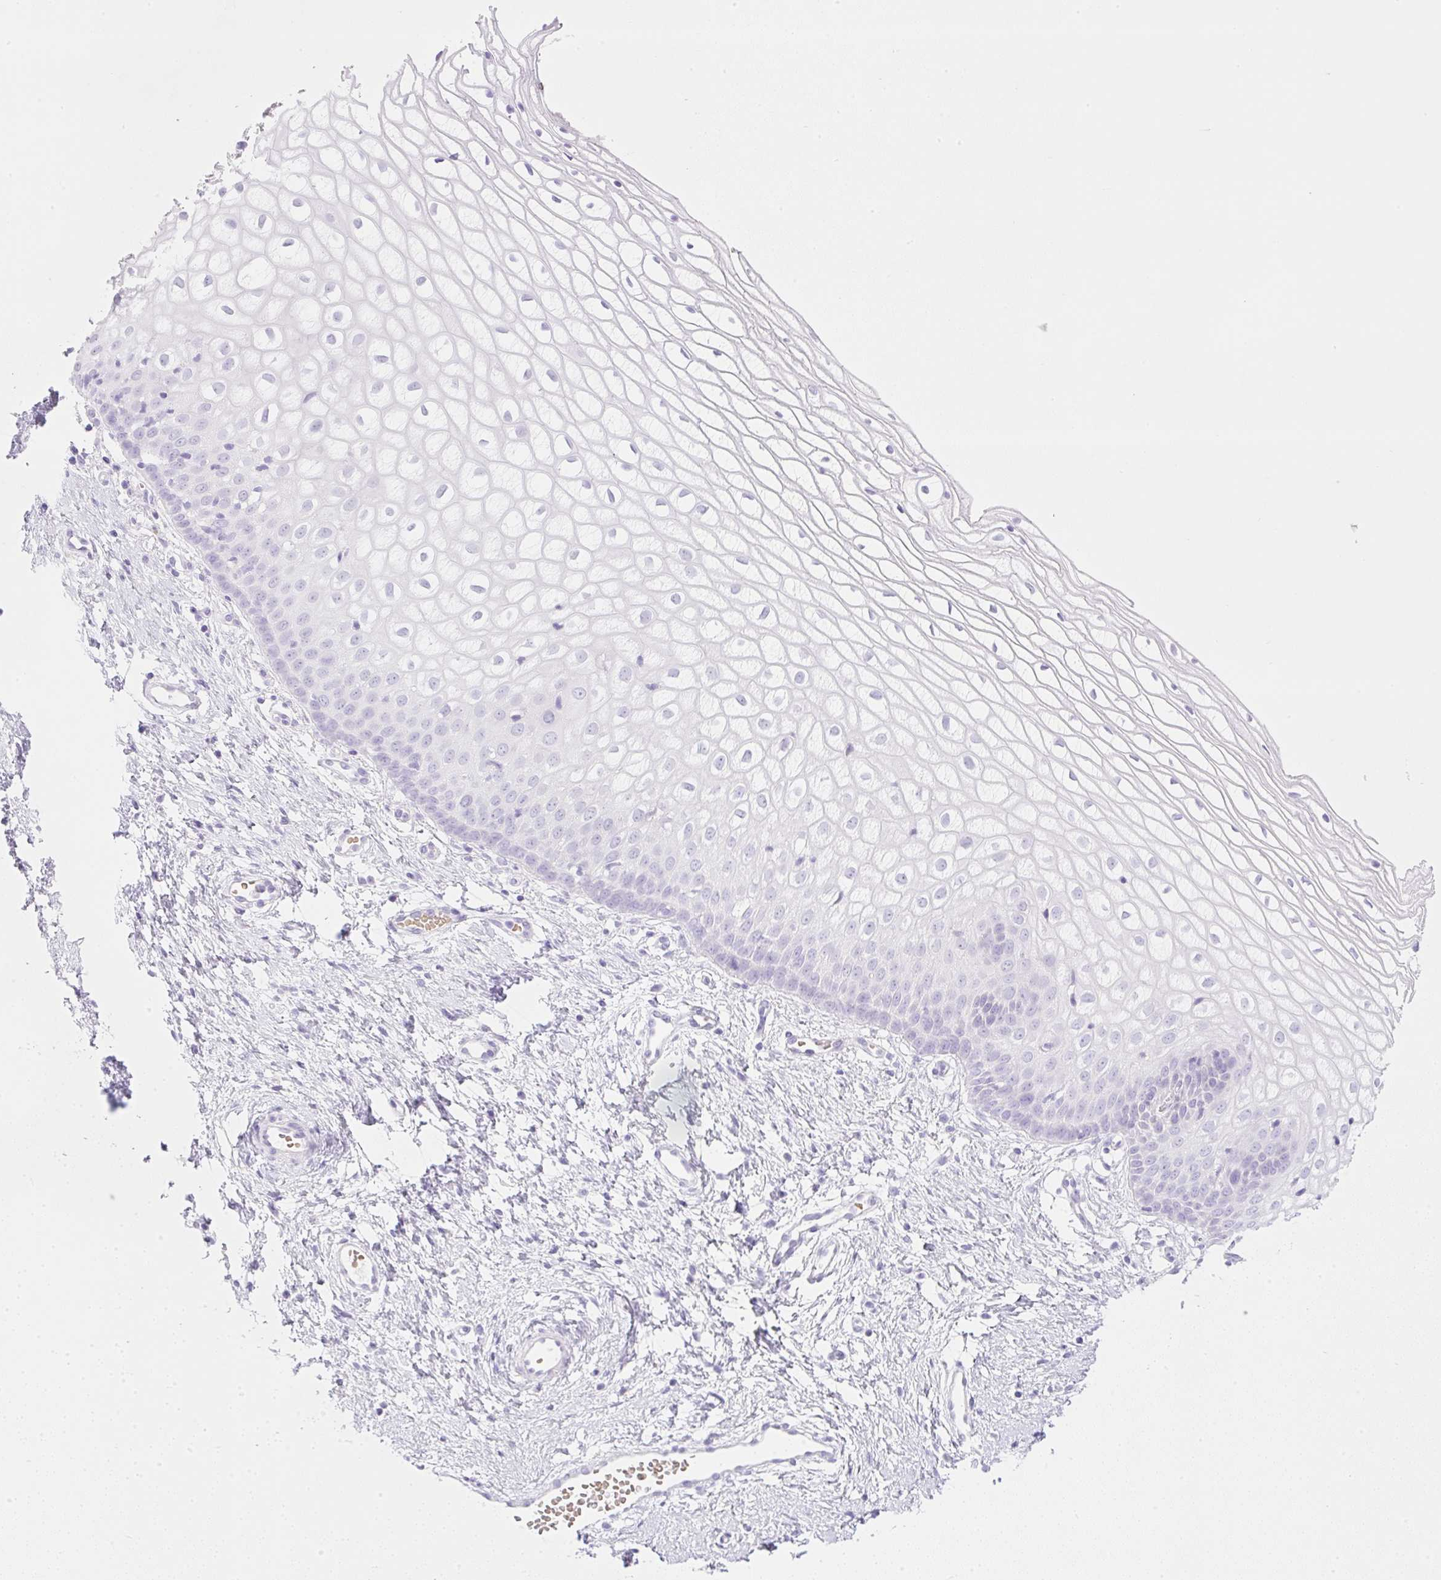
{"staining": {"intensity": "negative", "quantity": "none", "location": "none"}, "tissue": "cervix", "cell_type": "Glandular cells", "image_type": "normal", "snomed": [{"axis": "morphology", "description": "Normal tissue, NOS"}, {"axis": "topography", "description": "Cervix"}], "caption": "High magnification brightfield microscopy of normal cervix stained with DAB (3,3'-diaminobenzidine) (brown) and counterstained with hematoxylin (blue): glandular cells show no significant positivity.", "gene": "CDX1", "patient": {"sex": "female", "age": 36}}